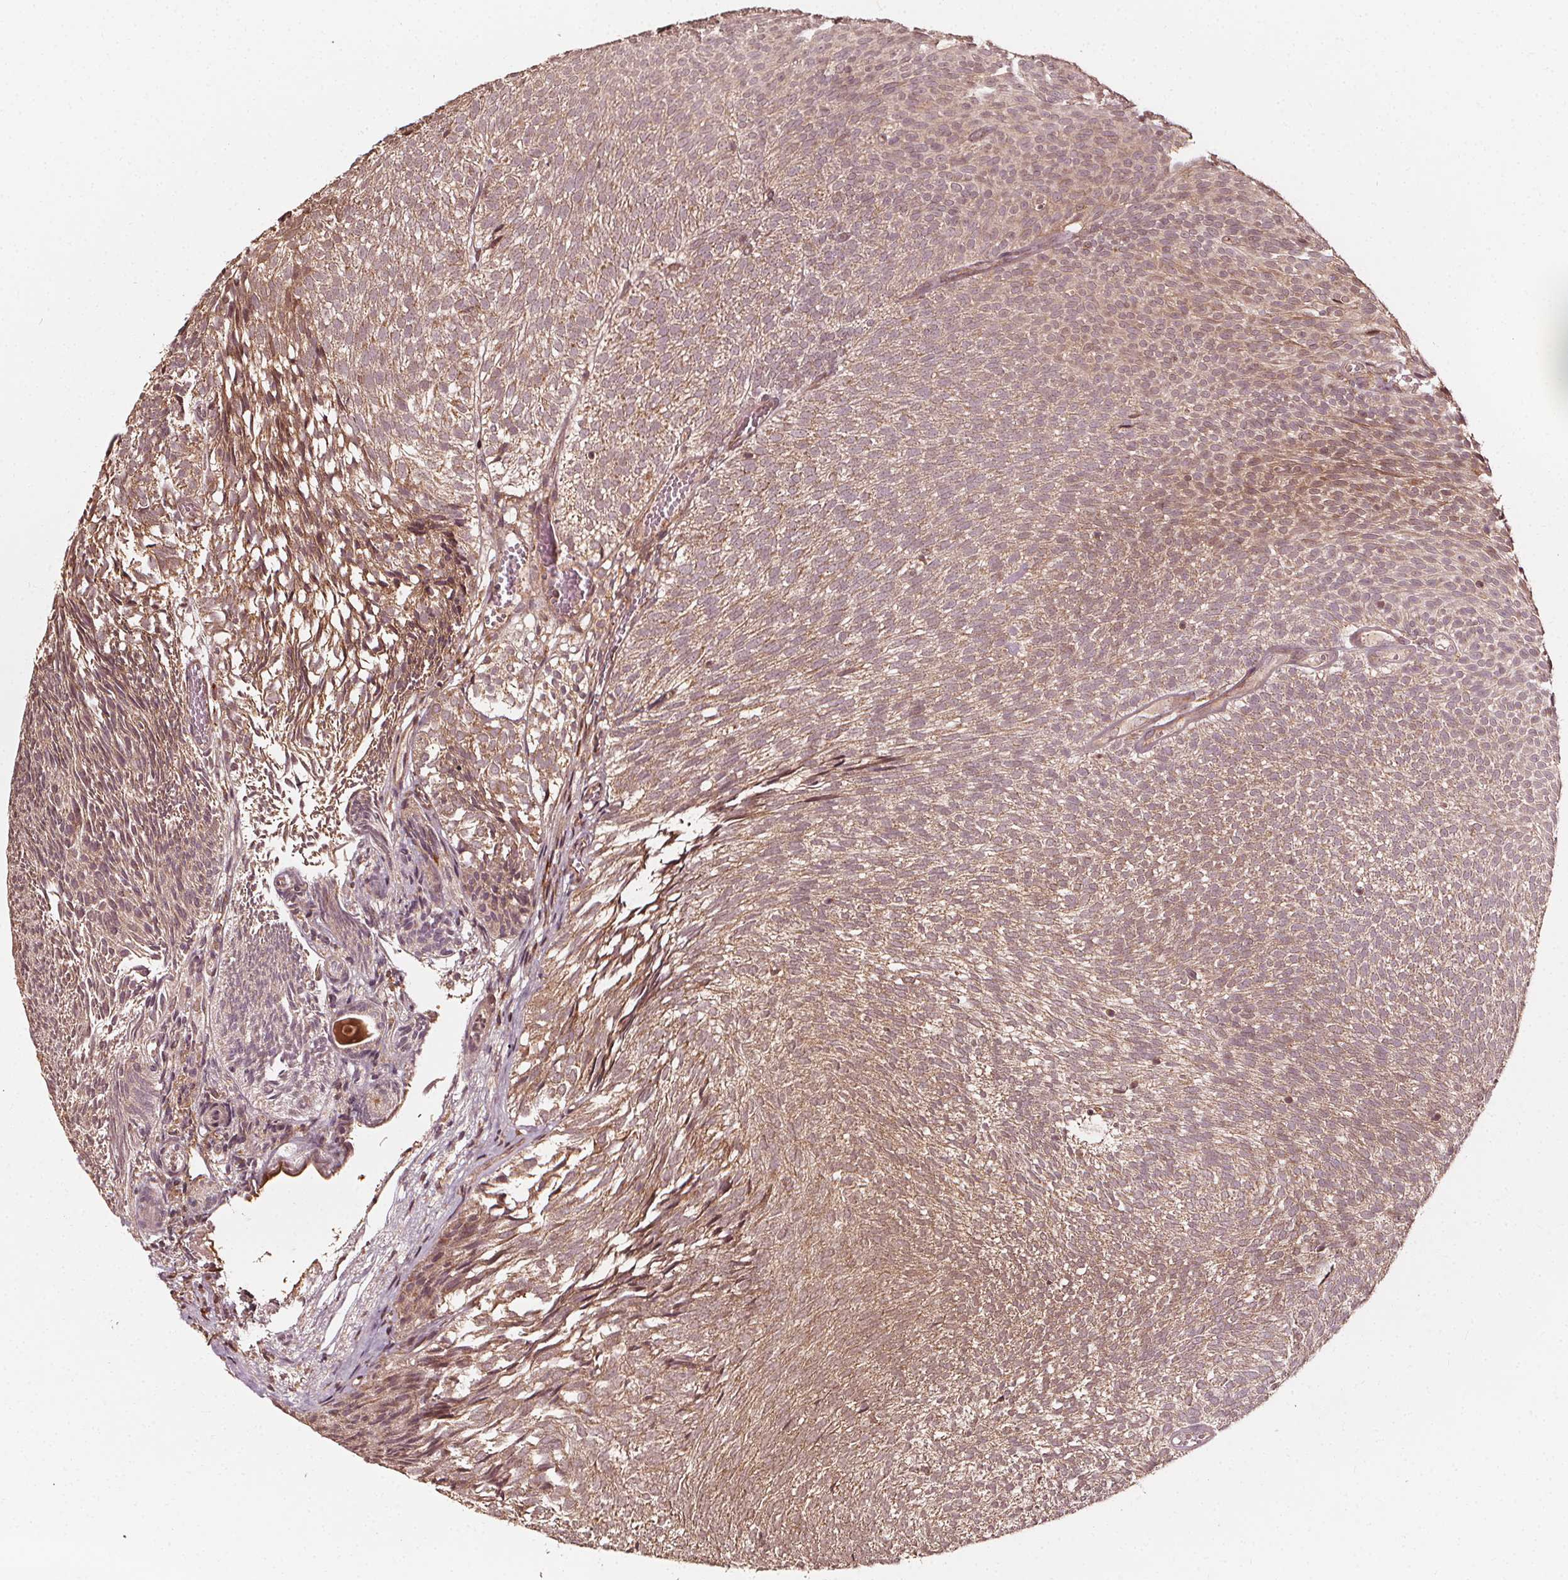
{"staining": {"intensity": "weak", "quantity": "25%-75%", "location": "cytoplasmic/membranous"}, "tissue": "urothelial cancer", "cell_type": "Tumor cells", "image_type": "cancer", "snomed": [{"axis": "morphology", "description": "Urothelial carcinoma, Low grade"}, {"axis": "topography", "description": "Urinary bladder"}], "caption": "An immunohistochemistry photomicrograph of tumor tissue is shown. Protein staining in brown shows weak cytoplasmic/membranous positivity in urothelial carcinoma (low-grade) within tumor cells.", "gene": "NPC1", "patient": {"sex": "male", "age": 77}}